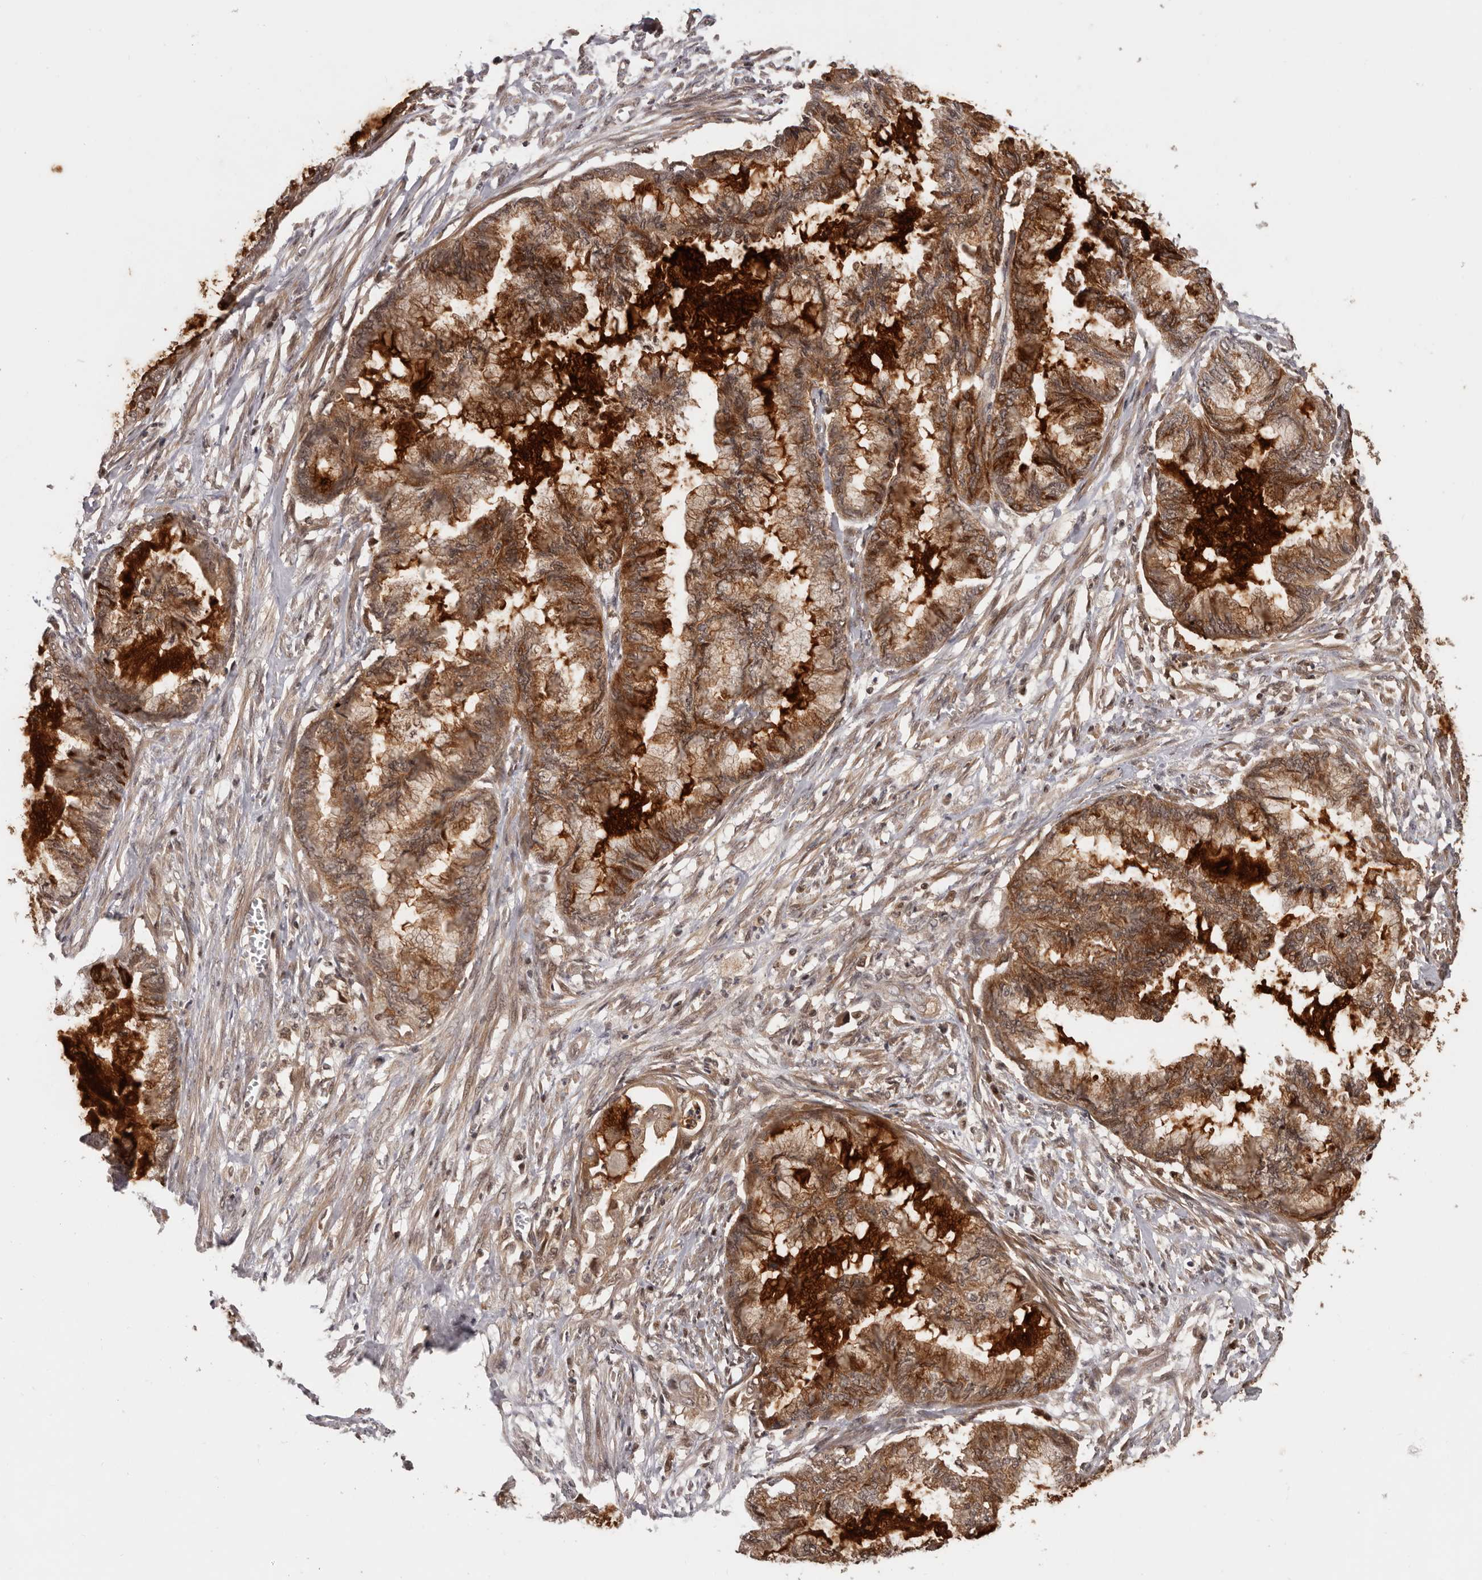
{"staining": {"intensity": "strong", "quantity": ">75%", "location": "cytoplasmic/membranous"}, "tissue": "endometrial cancer", "cell_type": "Tumor cells", "image_type": "cancer", "snomed": [{"axis": "morphology", "description": "Adenocarcinoma, NOS"}, {"axis": "topography", "description": "Endometrium"}], "caption": "Approximately >75% of tumor cells in endometrial cancer (adenocarcinoma) reveal strong cytoplasmic/membranous protein positivity as visualized by brown immunohistochemical staining.", "gene": "TBX5", "patient": {"sex": "female", "age": 86}}